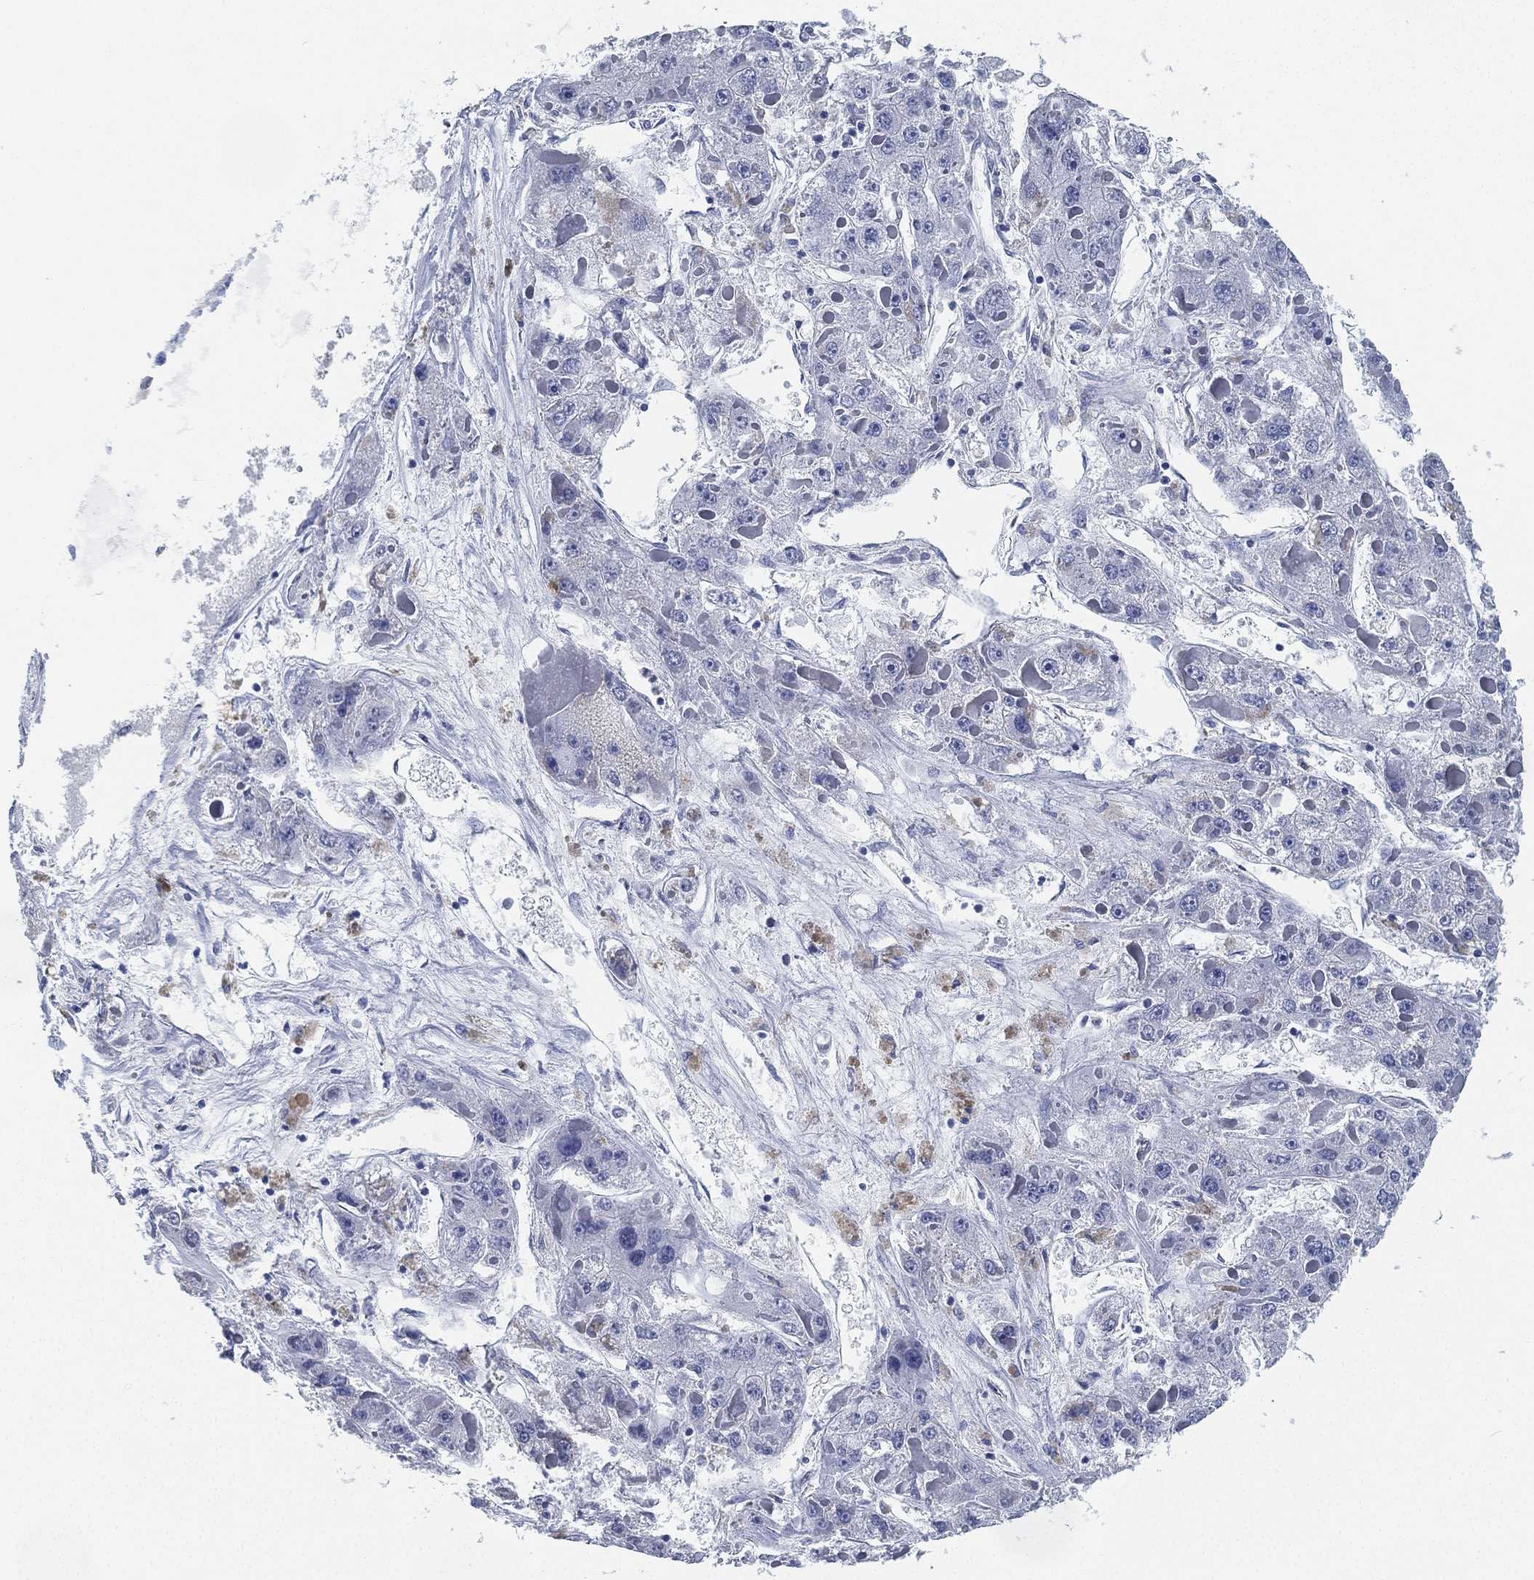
{"staining": {"intensity": "negative", "quantity": "none", "location": "none"}, "tissue": "liver cancer", "cell_type": "Tumor cells", "image_type": "cancer", "snomed": [{"axis": "morphology", "description": "Carcinoma, Hepatocellular, NOS"}, {"axis": "topography", "description": "Liver"}], "caption": "DAB immunohistochemical staining of liver cancer (hepatocellular carcinoma) reveals no significant staining in tumor cells. (DAB immunohistochemistry with hematoxylin counter stain).", "gene": "DEFB121", "patient": {"sex": "female", "age": 73}}